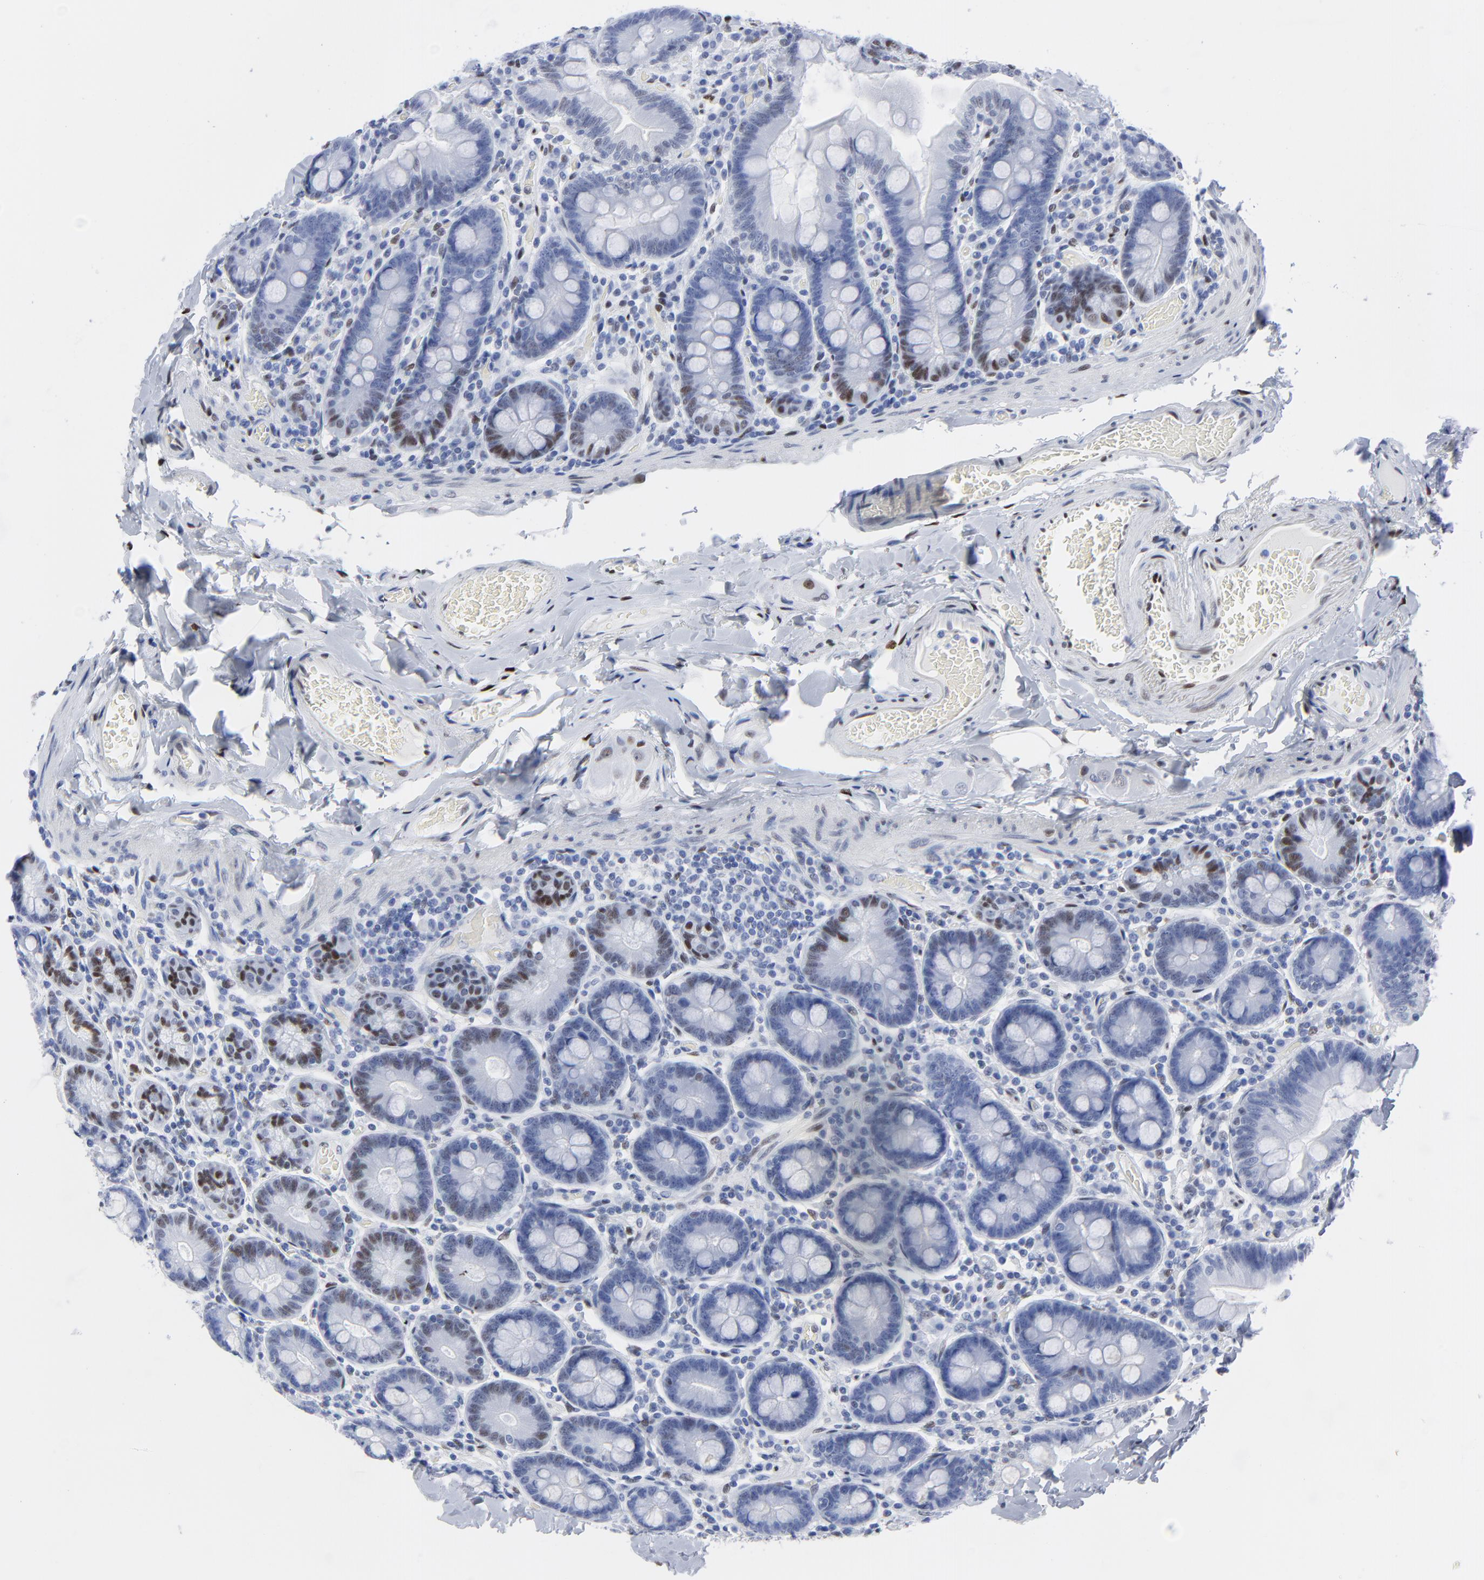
{"staining": {"intensity": "moderate", "quantity": "25%-75%", "location": "nuclear"}, "tissue": "duodenum", "cell_type": "Glandular cells", "image_type": "normal", "snomed": [{"axis": "morphology", "description": "Normal tissue, NOS"}, {"axis": "topography", "description": "Duodenum"}], "caption": "Protein expression analysis of benign duodenum shows moderate nuclear positivity in about 25%-75% of glandular cells.", "gene": "JUN", "patient": {"sex": "male", "age": 66}}